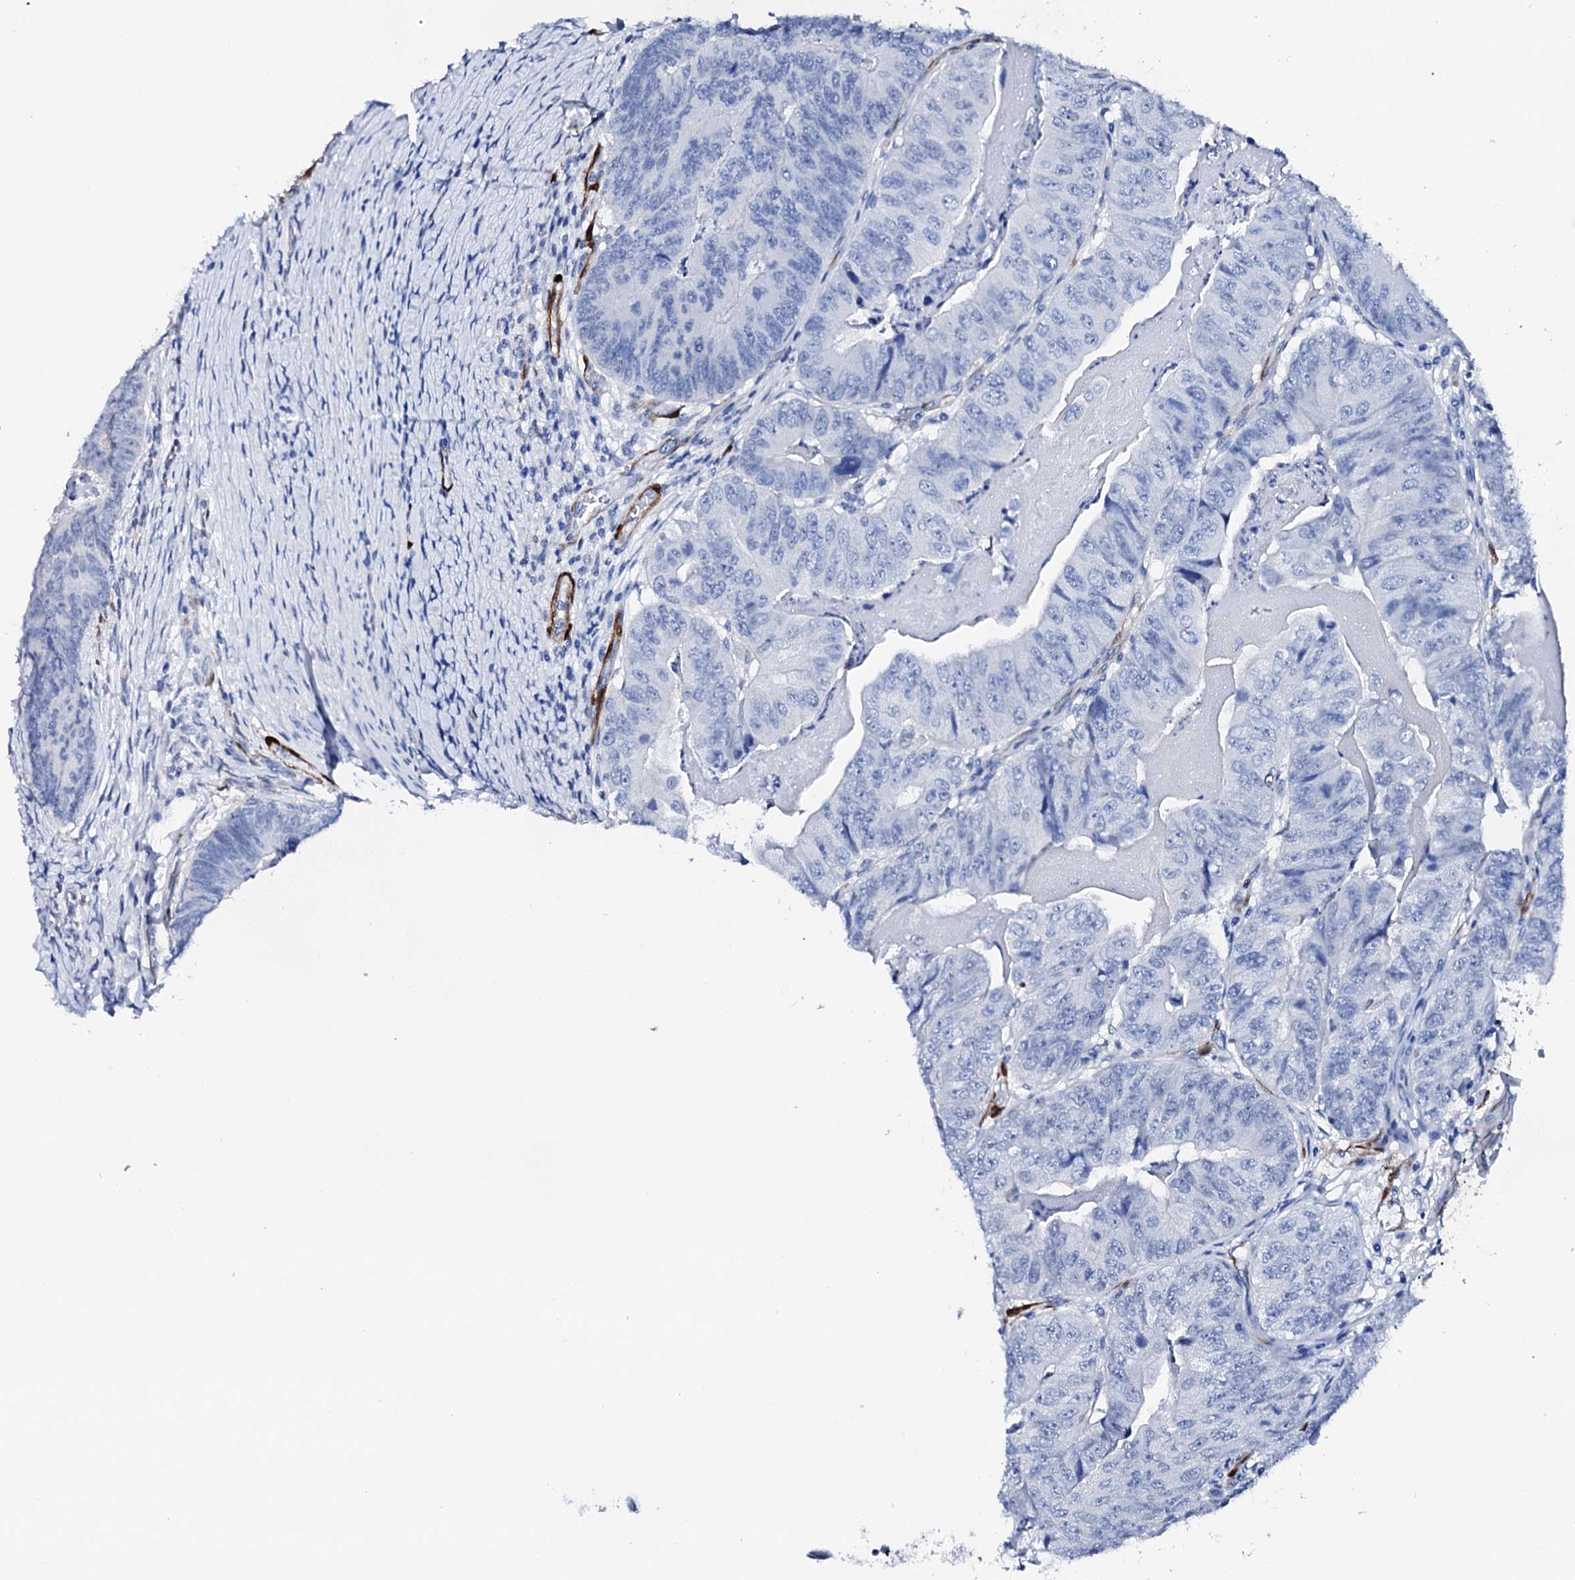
{"staining": {"intensity": "negative", "quantity": "none", "location": "none"}, "tissue": "colorectal cancer", "cell_type": "Tumor cells", "image_type": "cancer", "snomed": [{"axis": "morphology", "description": "Adenocarcinoma, NOS"}, {"axis": "topography", "description": "Colon"}], "caption": "Colorectal cancer (adenocarcinoma) was stained to show a protein in brown. There is no significant staining in tumor cells. (DAB (3,3'-diaminobenzidine) IHC visualized using brightfield microscopy, high magnification).", "gene": "NRIP2", "patient": {"sex": "female", "age": 67}}